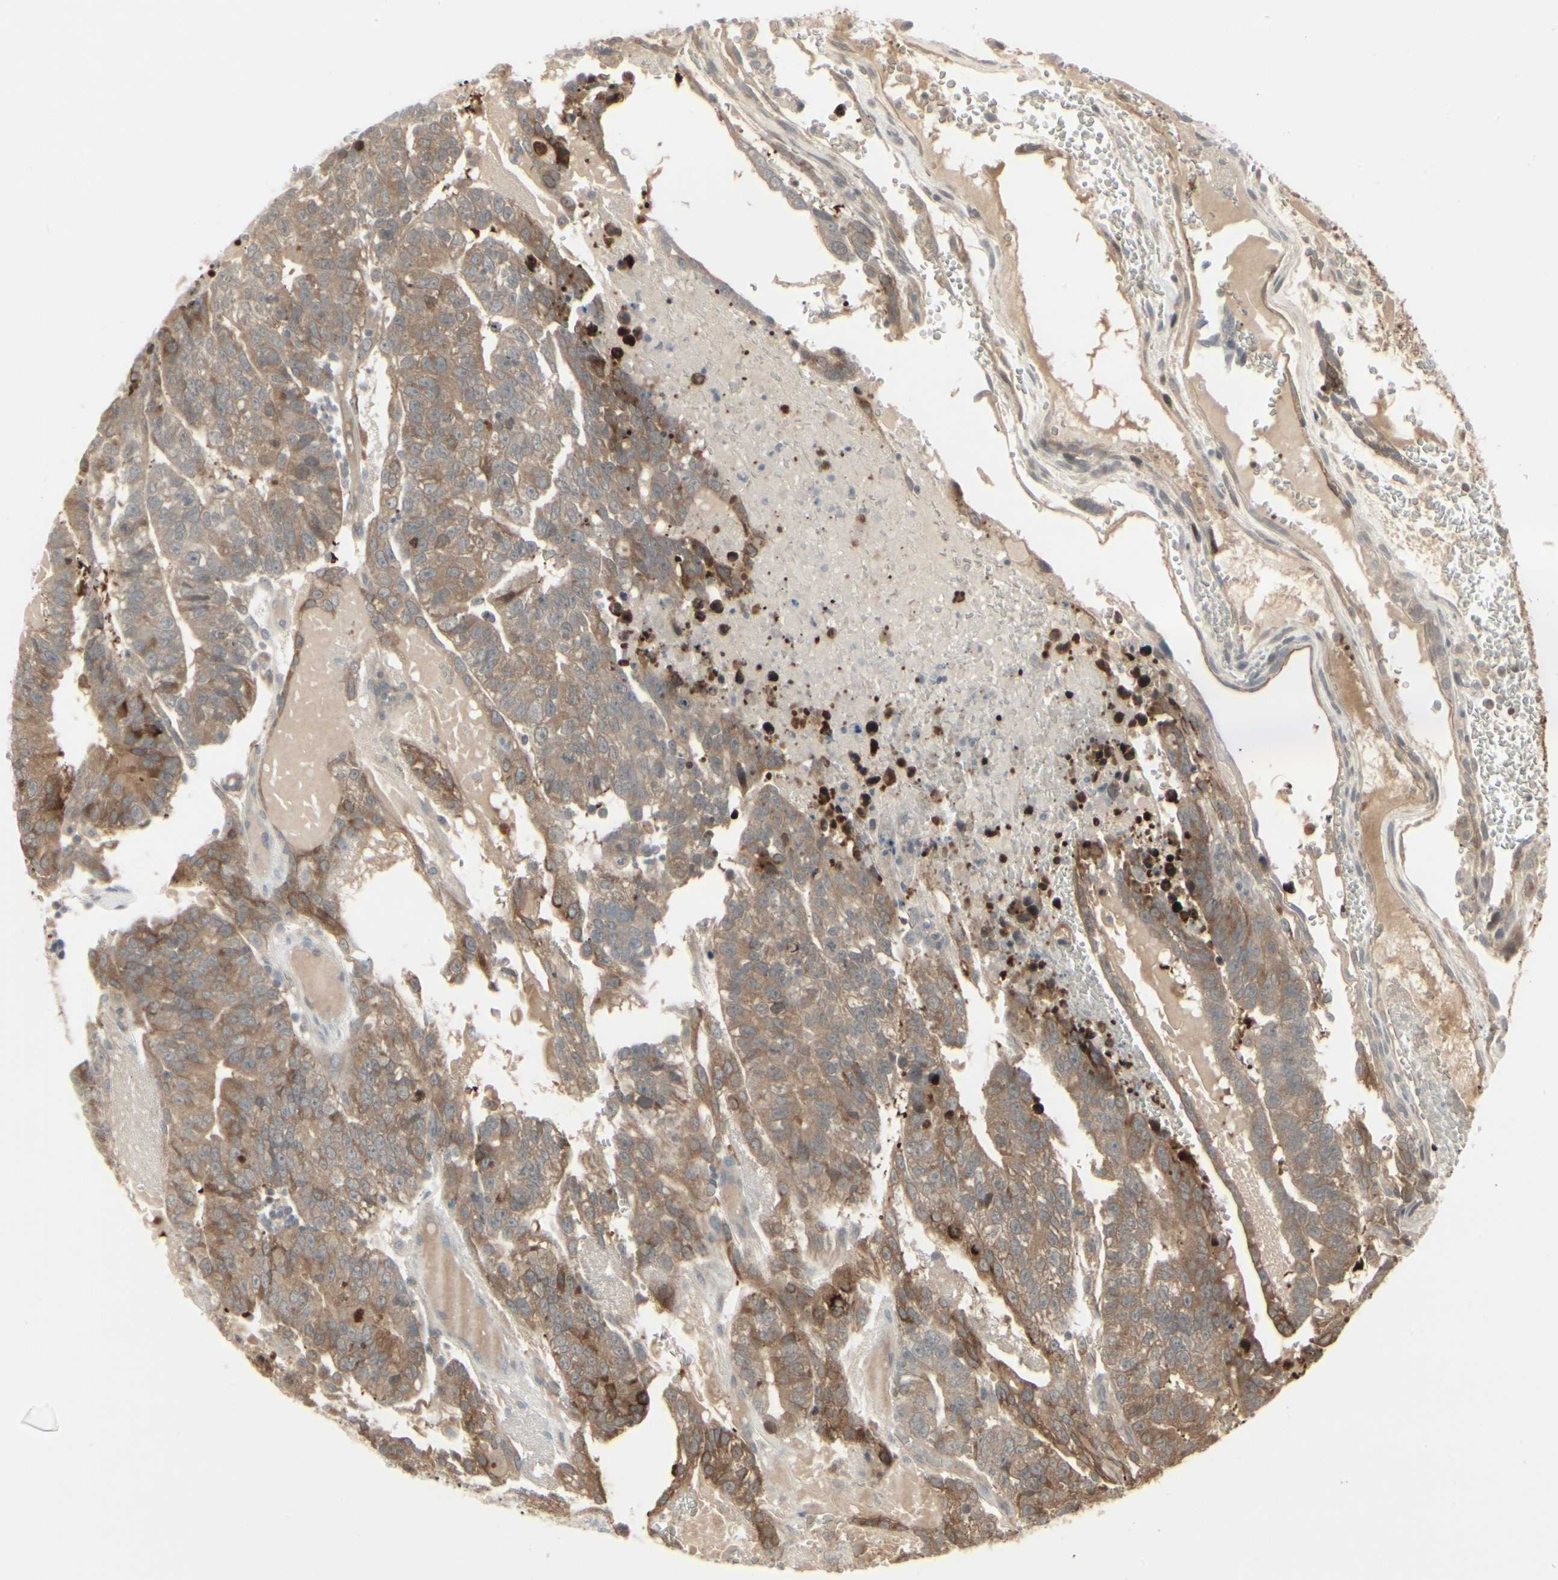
{"staining": {"intensity": "moderate", "quantity": ">75%", "location": "cytoplasmic/membranous"}, "tissue": "testis cancer", "cell_type": "Tumor cells", "image_type": "cancer", "snomed": [{"axis": "morphology", "description": "Seminoma, NOS"}, {"axis": "morphology", "description": "Carcinoma, Embryonal, NOS"}, {"axis": "topography", "description": "Testis"}], "caption": "The micrograph shows immunohistochemical staining of testis cancer (embryonal carcinoma). There is moderate cytoplasmic/membranous expression is seen in about >75% of tumor cells.", "gene": "IGFBP6", "patient": {"sex": "male", "age": 52}}